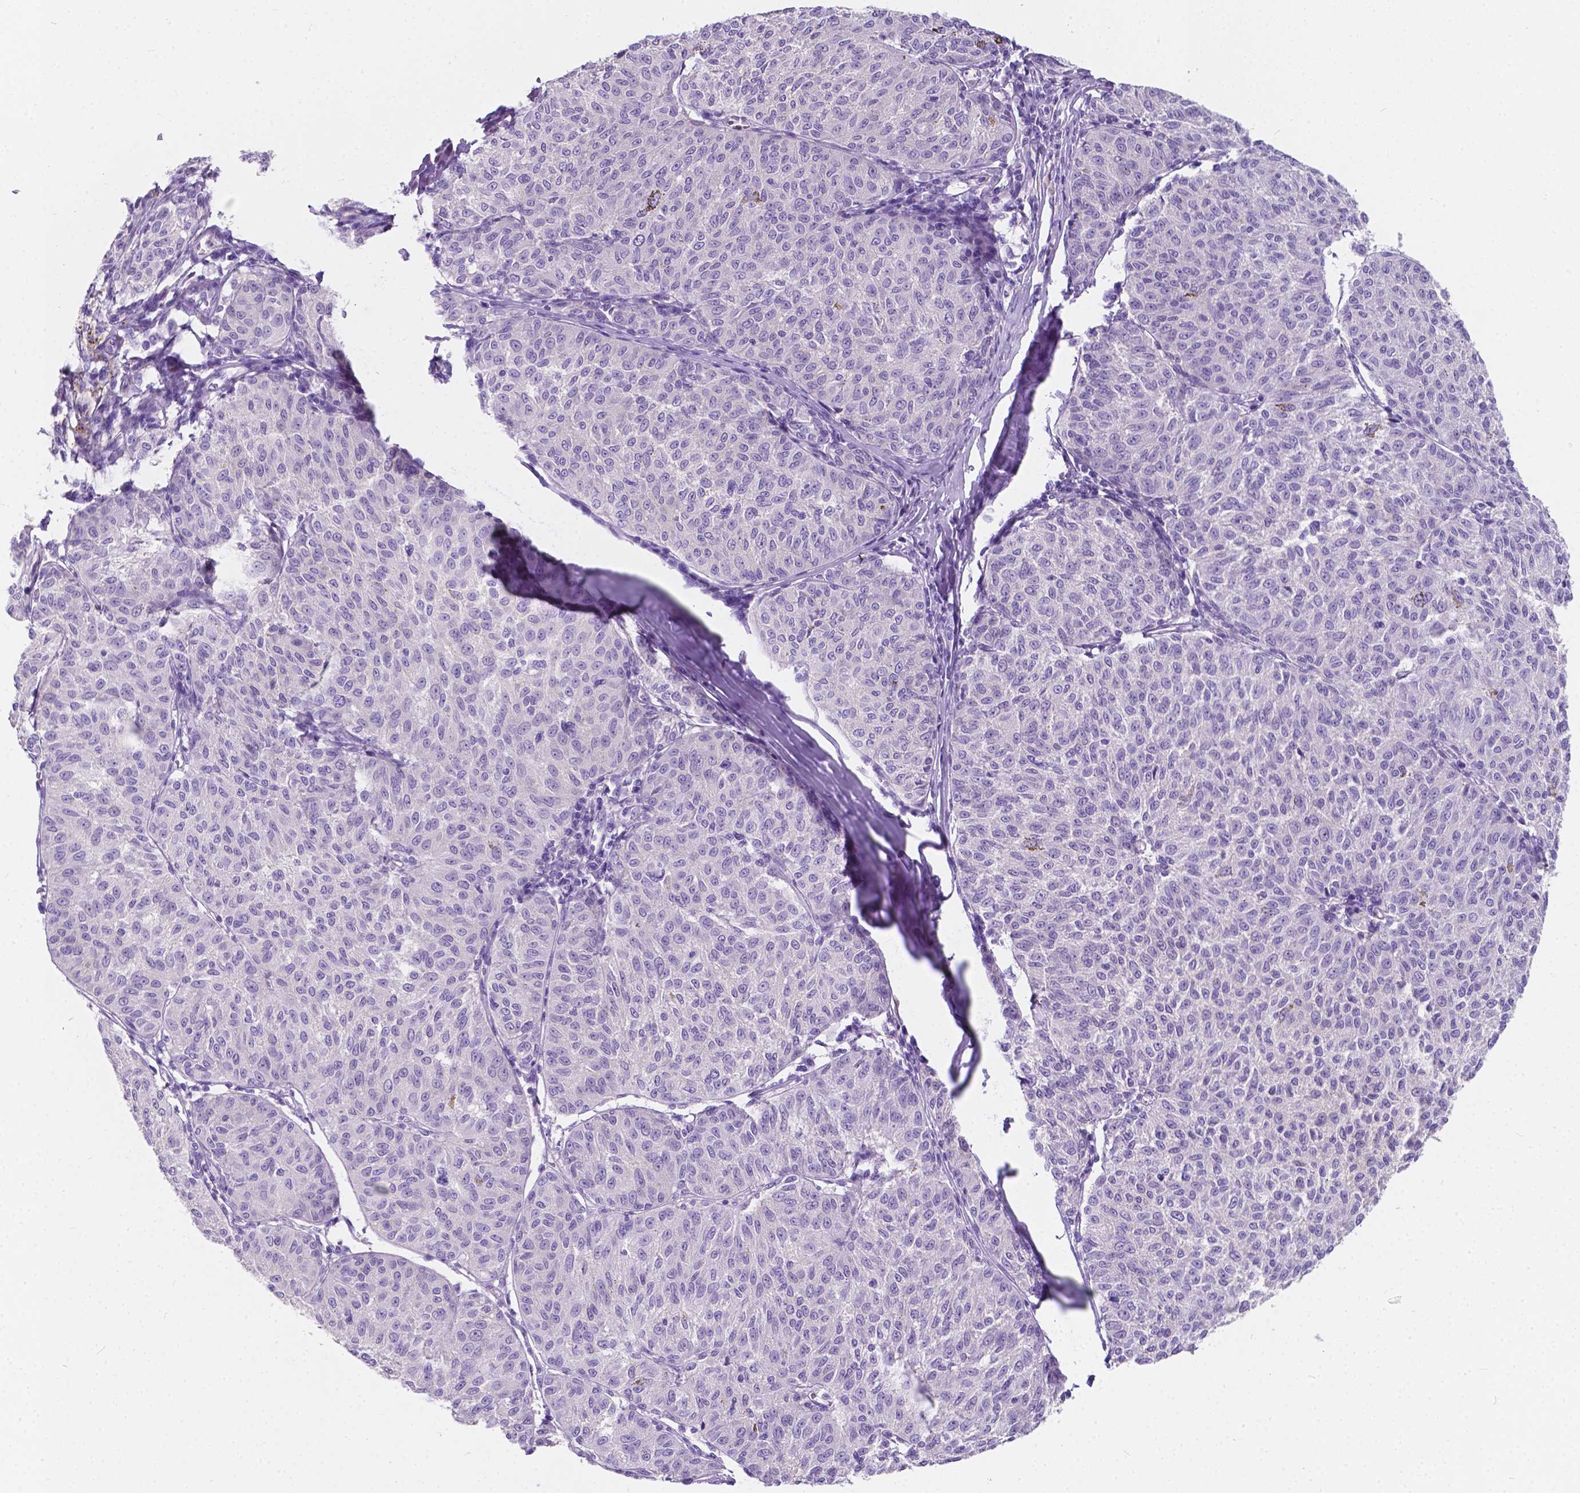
{"staining": {"intensity": "negative", "quantity": "none", "location": "none"}, "tissue": "melanoma", "cell_type": "Tumor cells", "image_type": "cancer", "snomed": [{"axis": "morphology", "description": "Malignant melanoma, NOS"}, {"axis": "topography", "description": "Skin"}], "caption": "Tumor cells are negative for protein expression in human malignant melanoma.", "gene": "GNAO1", "patient": {"sex": "female", "age": 72}}